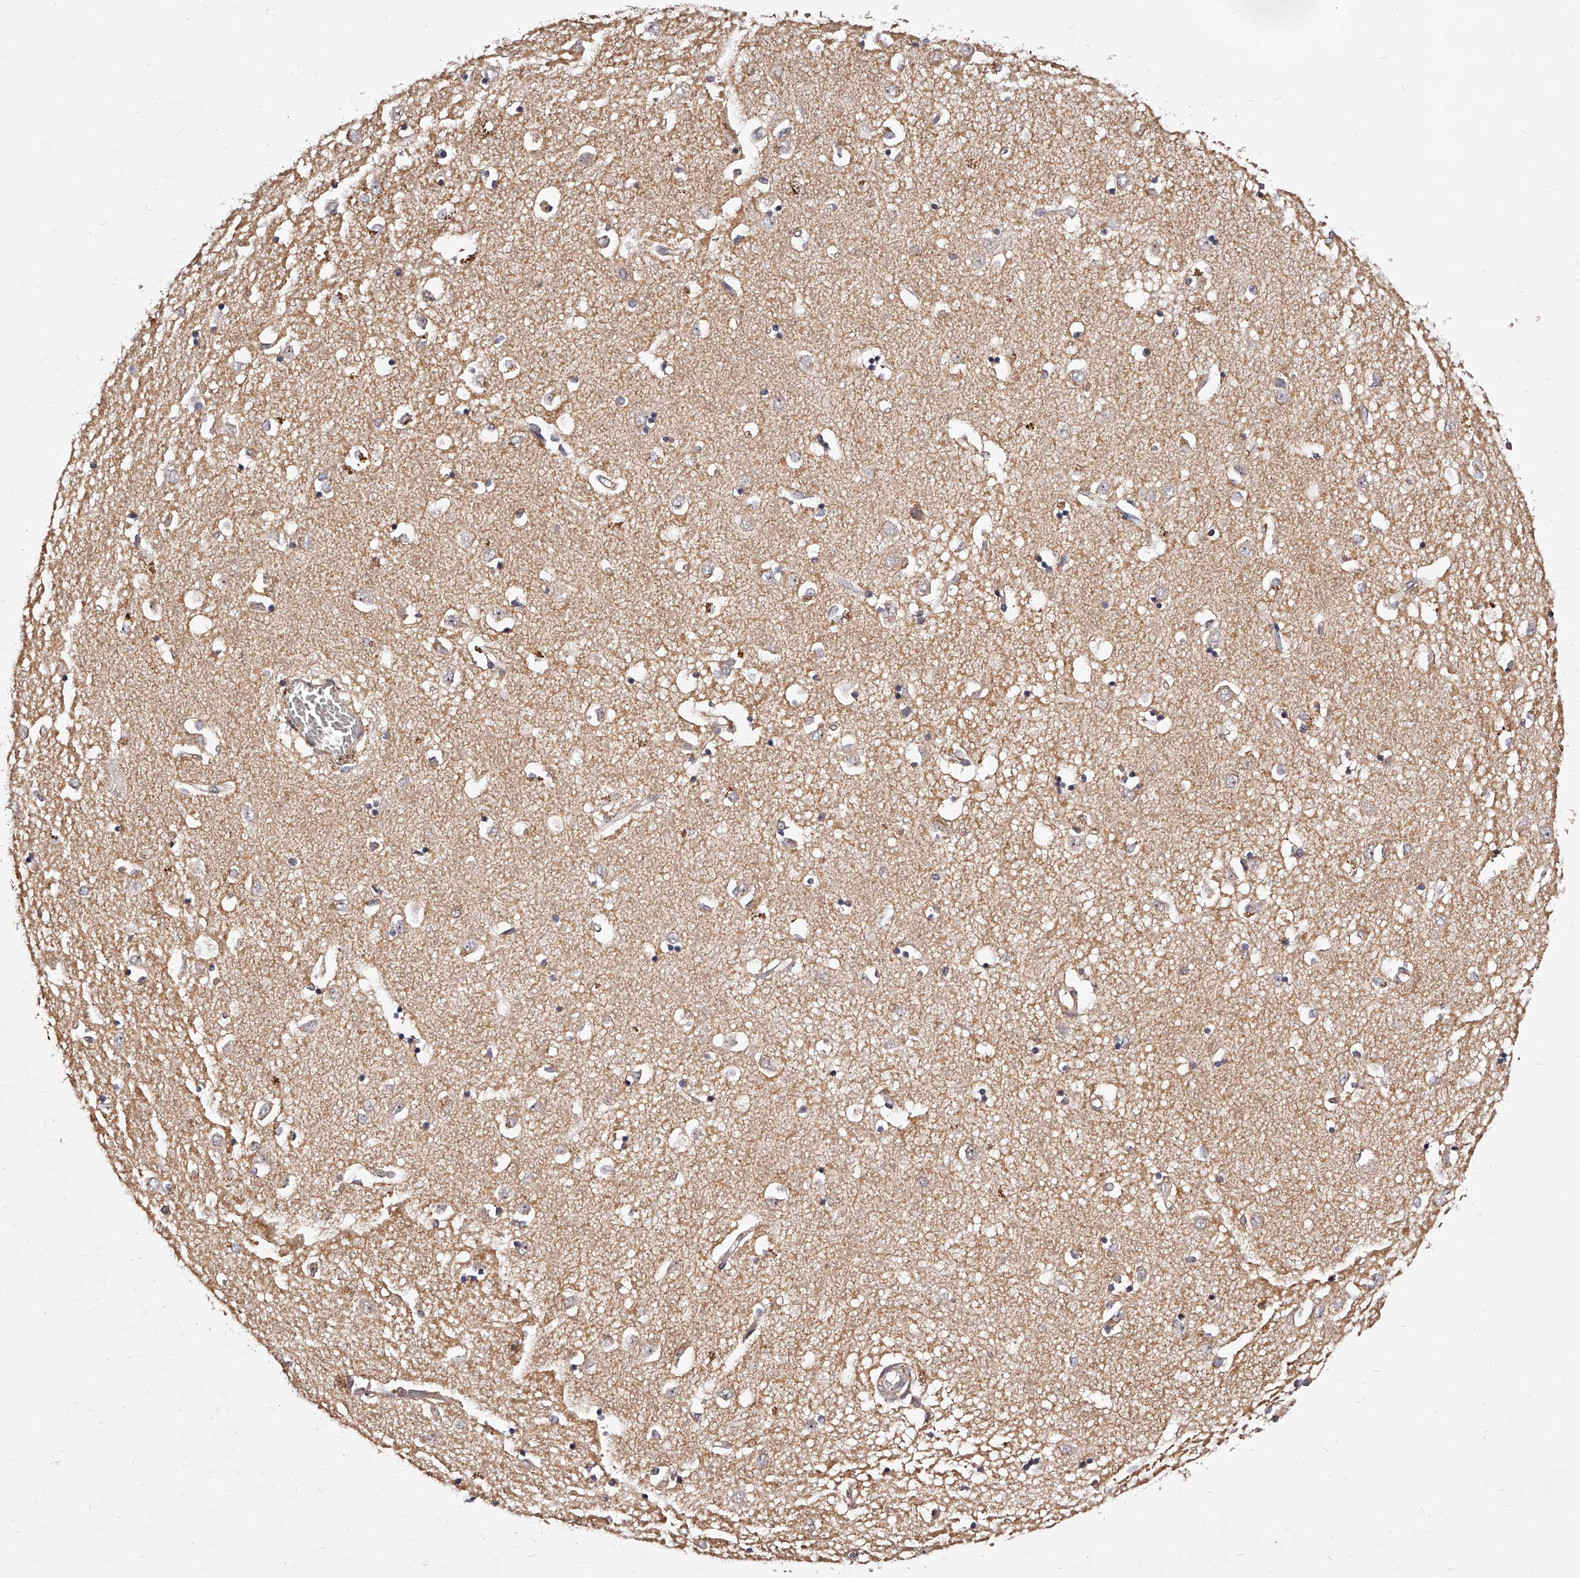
{"staining": {"intensity": "moderate", "quantity": "<25%", "location": "cytoplasmic/membranous"}, "tissue": "caudate", "cell_type": "Glial cells", "image_type": "normal", "snomed": [{"axis": "morphology", "description": "Normal tissue, NOS"}, {"axis": "topography", "description": "Lateral ventricle wall"}], "caption": "Caudate stained with a brown dye reveals moderate cytoplasmic/membranous positive expression in about <25% of glial cells.", "gene": "ZNF502", "patient": {"sex": "male", "age": 45}}